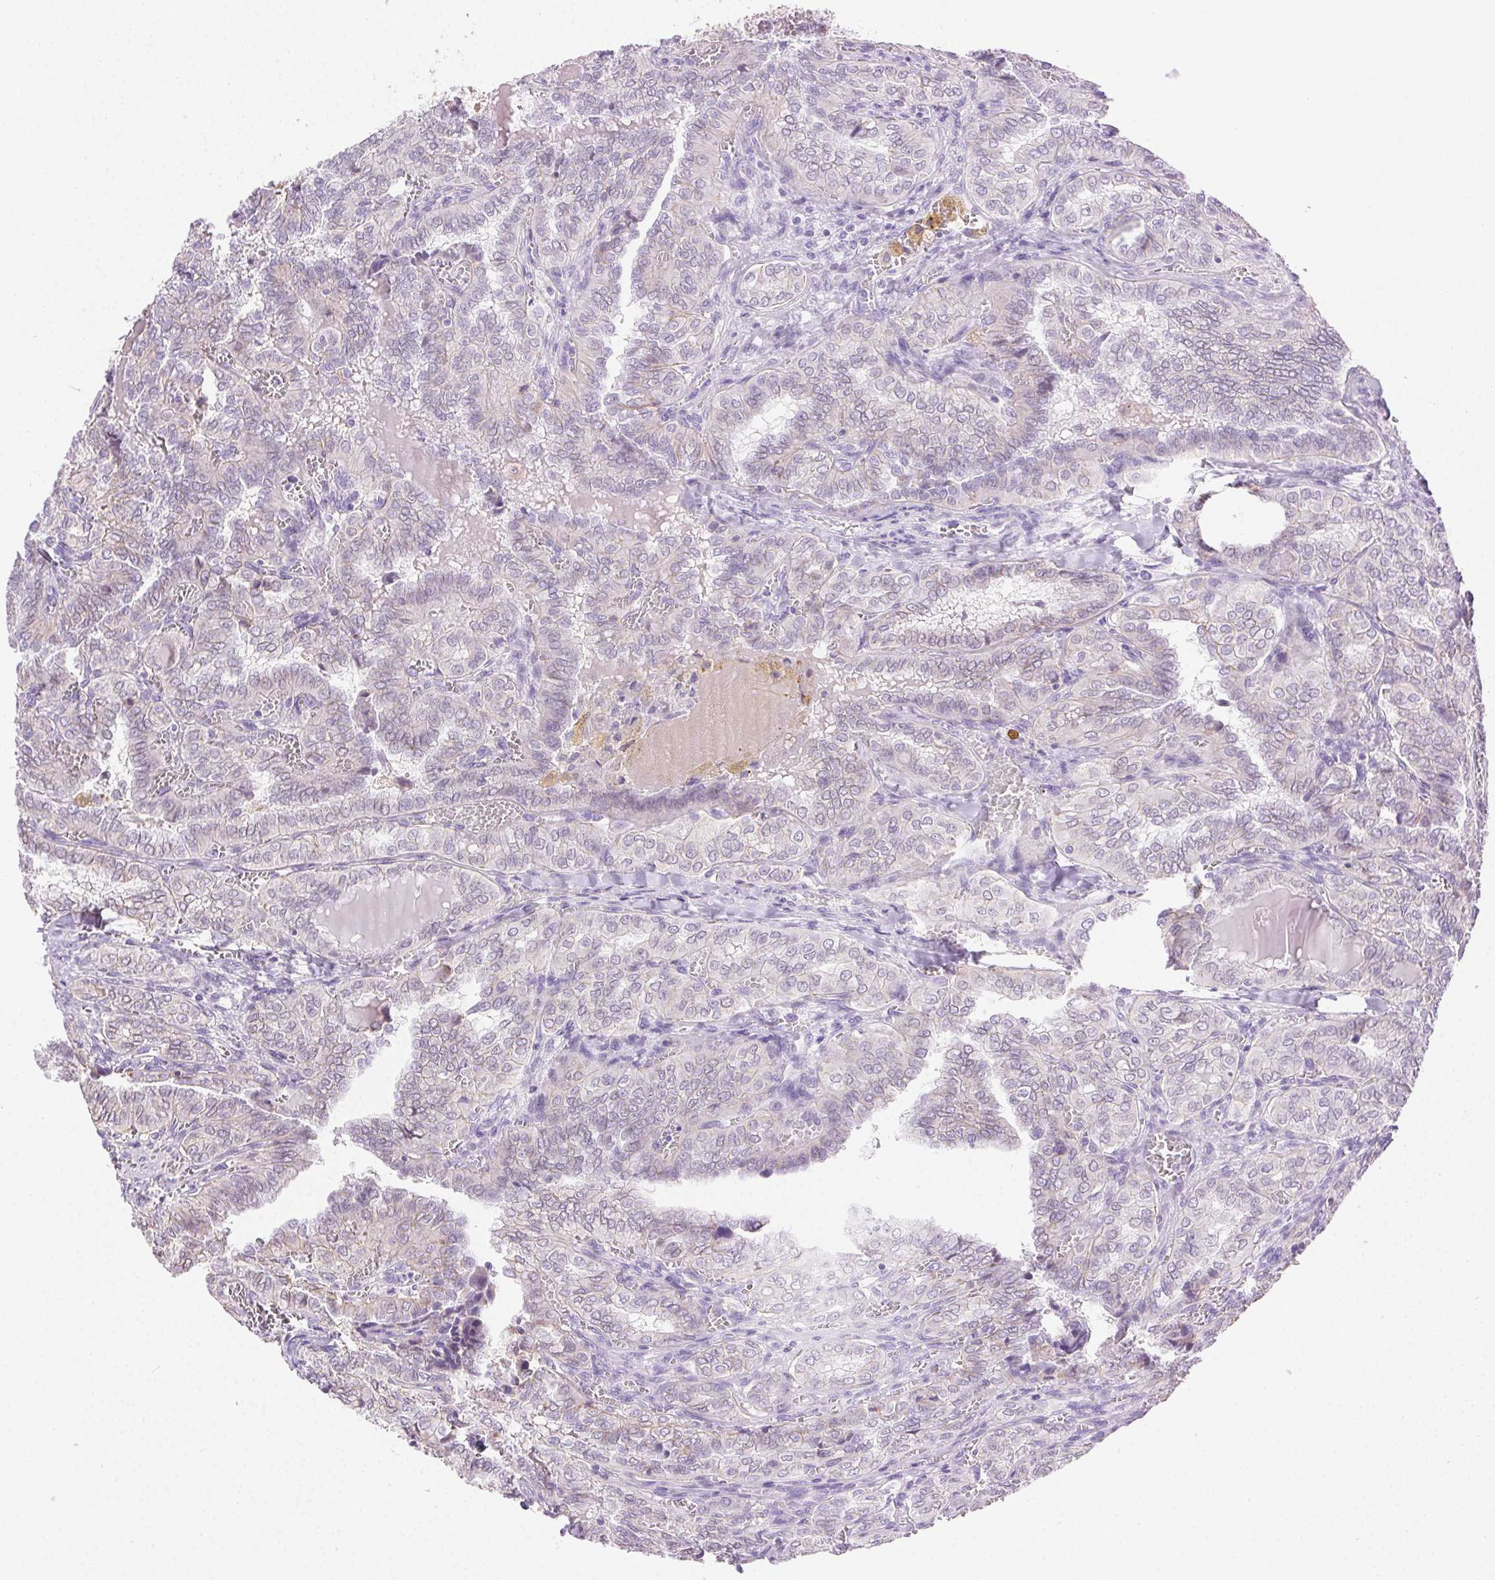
{"staining": {"intensity": "negative", "quantity": "none", "location": "none"}, "tissue": "thyroid cancer", "cell_type": "Tumor cells", "image_type": "cancer", "snomed": [{"axis": "morphology", "description": "Papillary adenocarcinoma, NOS"}, {"axis": "topography", "description": "Thyroid gland"}], "caption": "The immunohistochemistry micrograph has no significant positivity in tumor cells of thyroid cancer (papillary adenocarcinoma) tissue.", "gene": "CLDN10", "patient": {"sex": "female", "age": 41}}